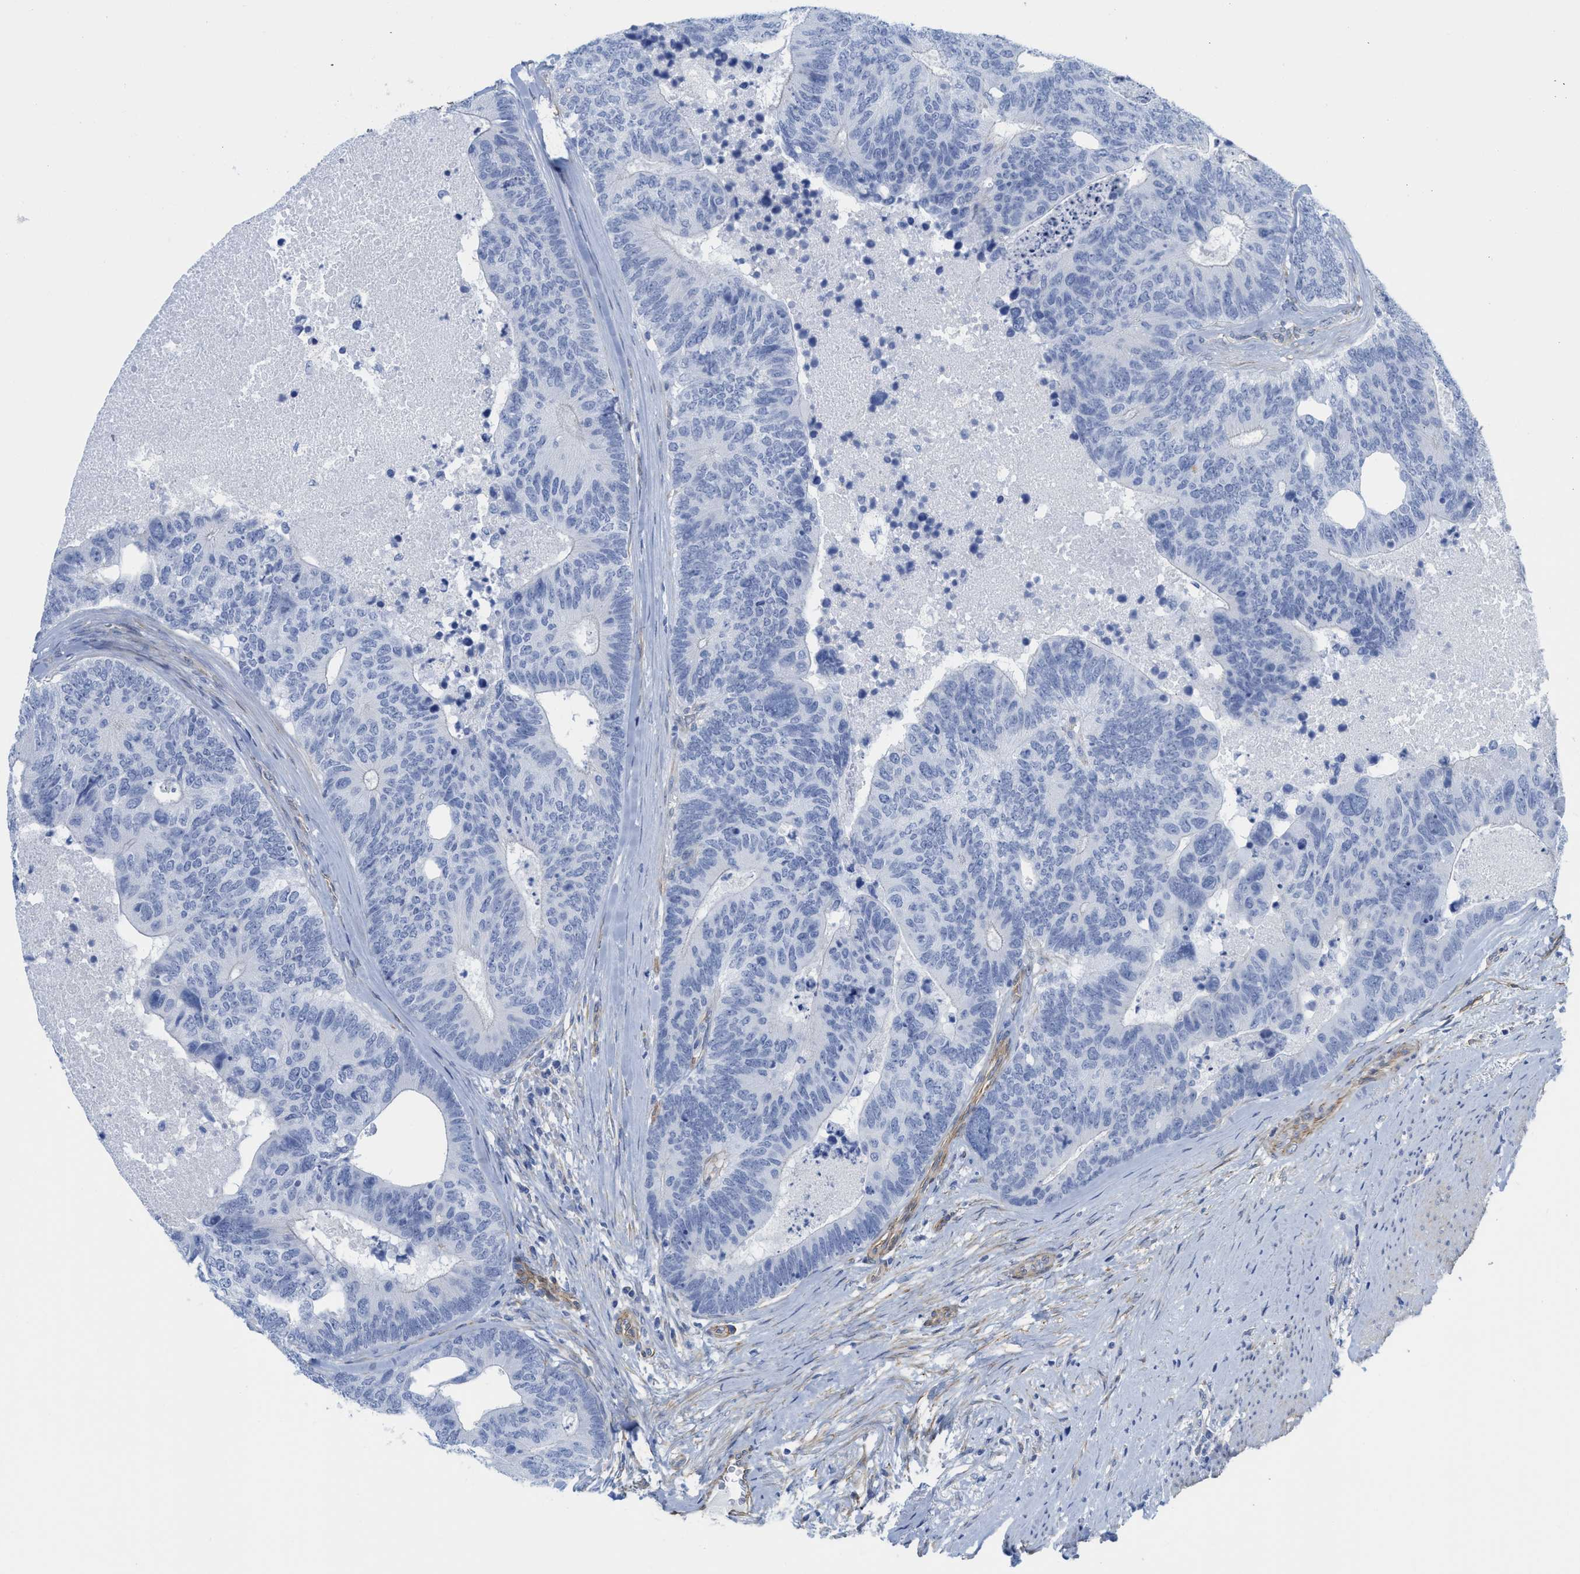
{"staining": {"intensity": "negative", "quantity": "none", "location": "none"}, "tissue": "colorectal cancer", "cell_type": "Tumor cells", "image_type": "cancer", "snomed": [{"axis": "morphology", "description": "Adenocarcinoma, NOS"}, {"axis": "topography", "description": "Colon"}], "caption": "Immunohistochemistry photomicrograph of neoplastic tissue: human colorectal adenocarcinoma stained with DAB exhibits no significant protein positivity in tumor cells. Brightfield microscopy of immunohistochemistry (IHC) stained with DAB (brown) and hematoxylin (blue), captured at high magnification.", "gene": "TUB", "patient": {"sex": "female", "age": 67}}